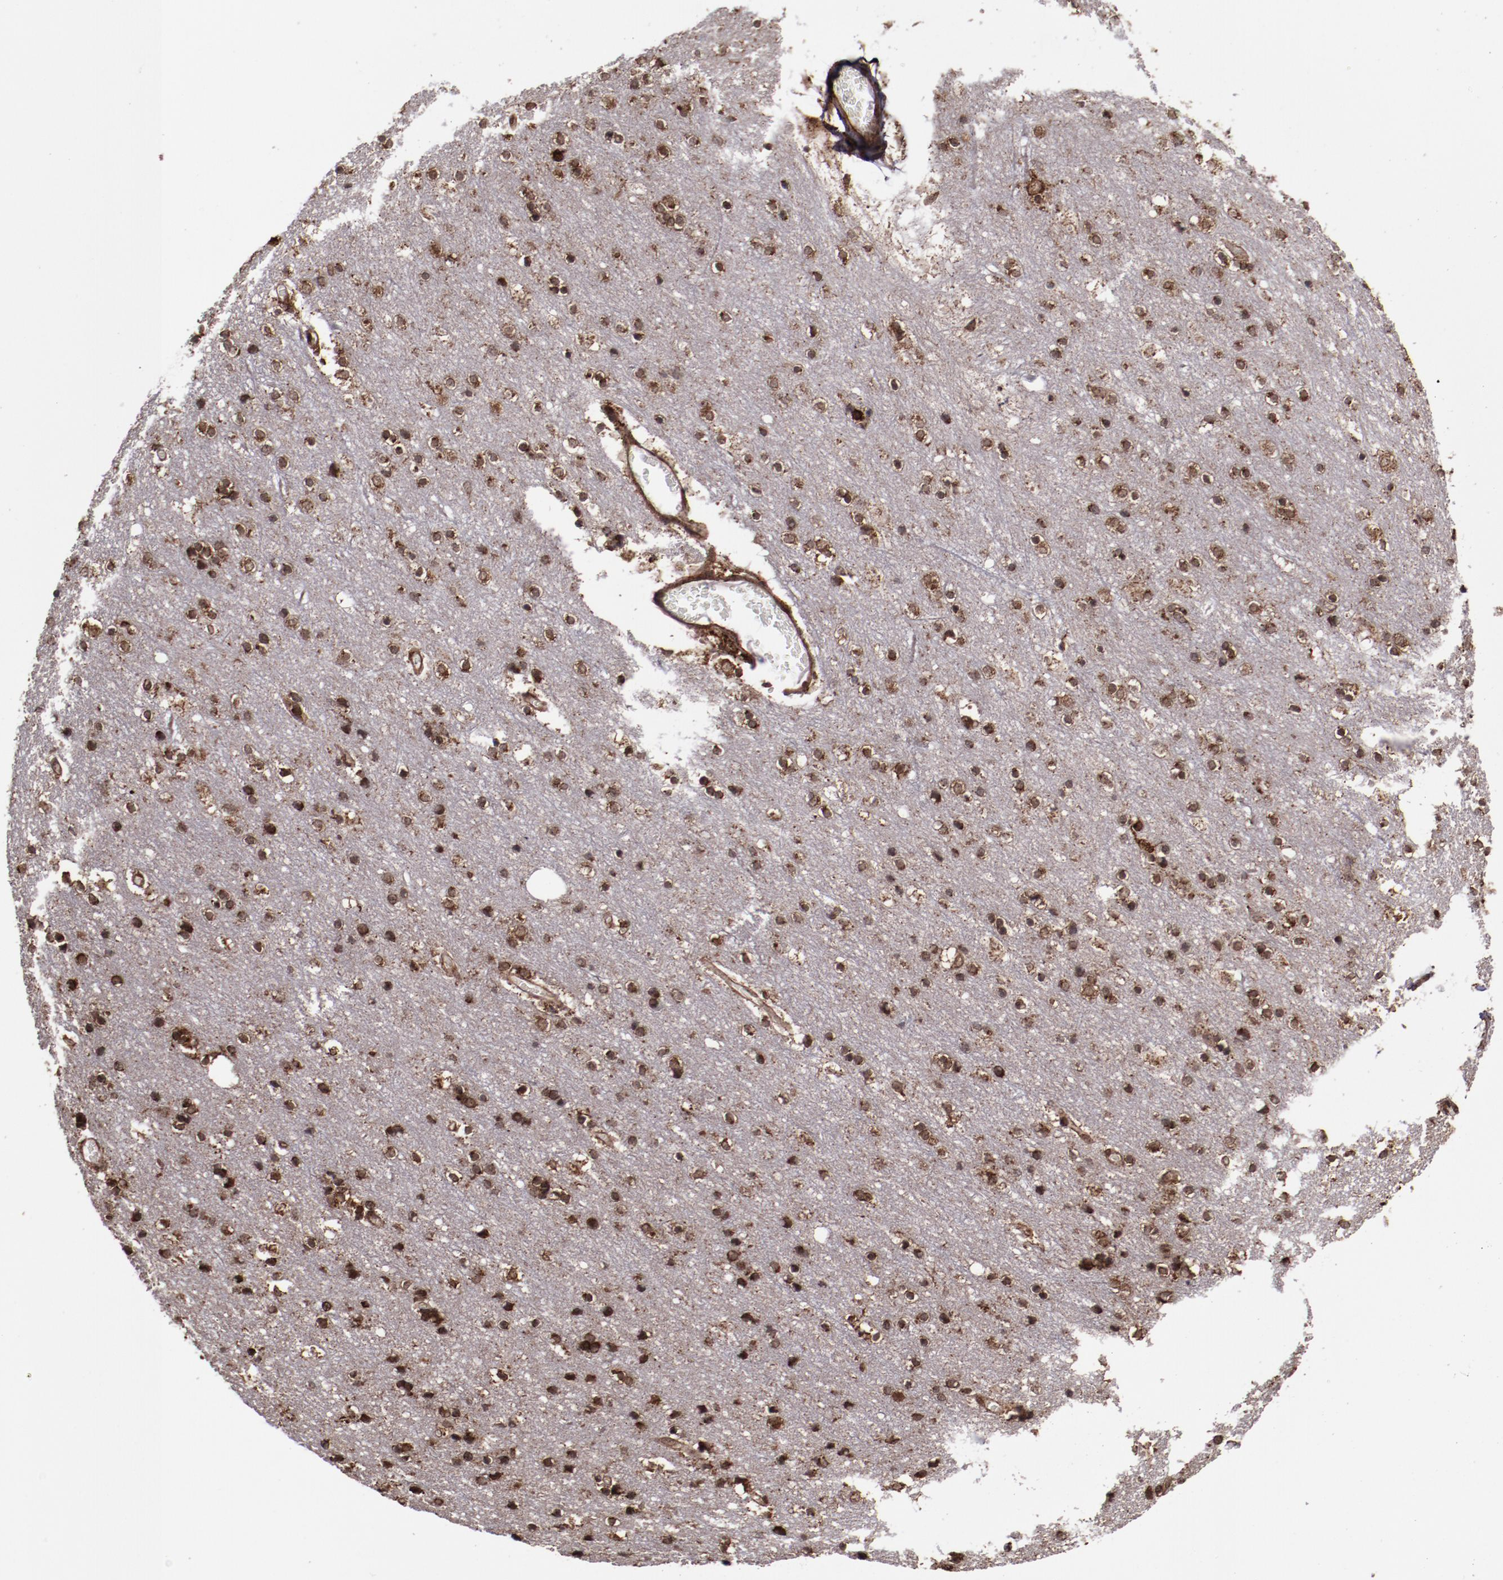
{"staining": {"intensity": "moderate", "quantity": ">75%", "location": "cytoplasmic/membranous"}, "tissue": "cerebral cortex", "cell_type": "Endothelial cells", "image_type": "normal", "snomed": [{"axis": "morphology", "description": "Normal tissue, NOS"}, {"axis": "topography", "description": "Cerebral cortex"}], "caption": "Cerebral cortex was stained to show a protein in brown. There is medium levels of moderate cytoplasmic/membranous expression in about >75% of endothelial cells. (DAB (3,3'-diaminobenzidine) IHC with brightfield microscopy, high magnification).", "gene": "EIF4ENIF1", "patient": {"sex": "female", "age": 54}}